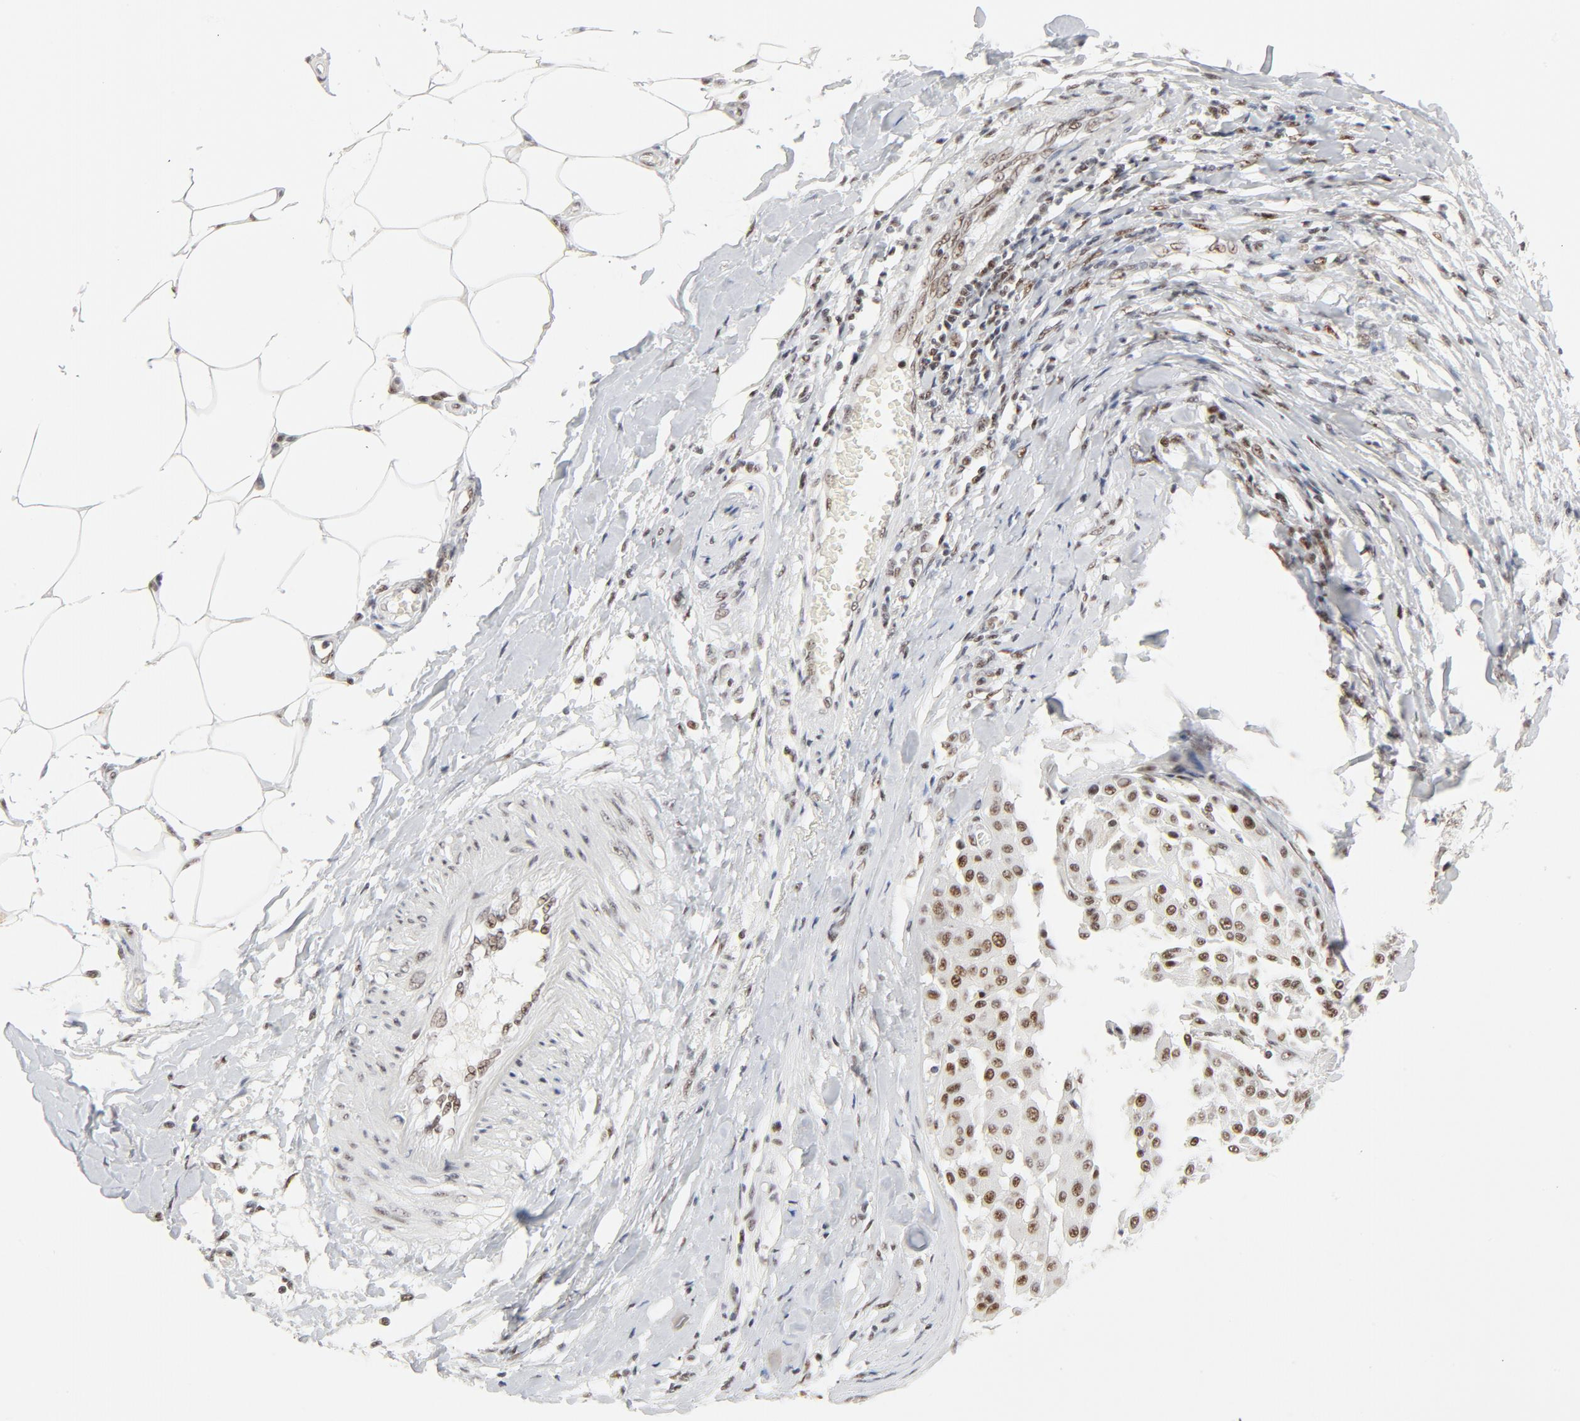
{"staining": {"intensity": "moderate", "quantity": ">75%", "location": "nuclear"}, "tissue": "melanoma", "cell_type": "Tumor cells", "image_type": "cancer", "snomed": [{"axis": "morphology", "description": "Malignant melanoma, Metastatic site"}, {"axis": "topography", "description": "Soft tissue"}], "caption": "IHC (DAB (3,3'-diaminobenzidine)) staining of malignant melanoma (metastatic site) shows moderate nuclear protein positivity in approximately >75% of tumor cells.", "gene": "GTF2H1", "patient": {"sex": "male", "age": 41}}